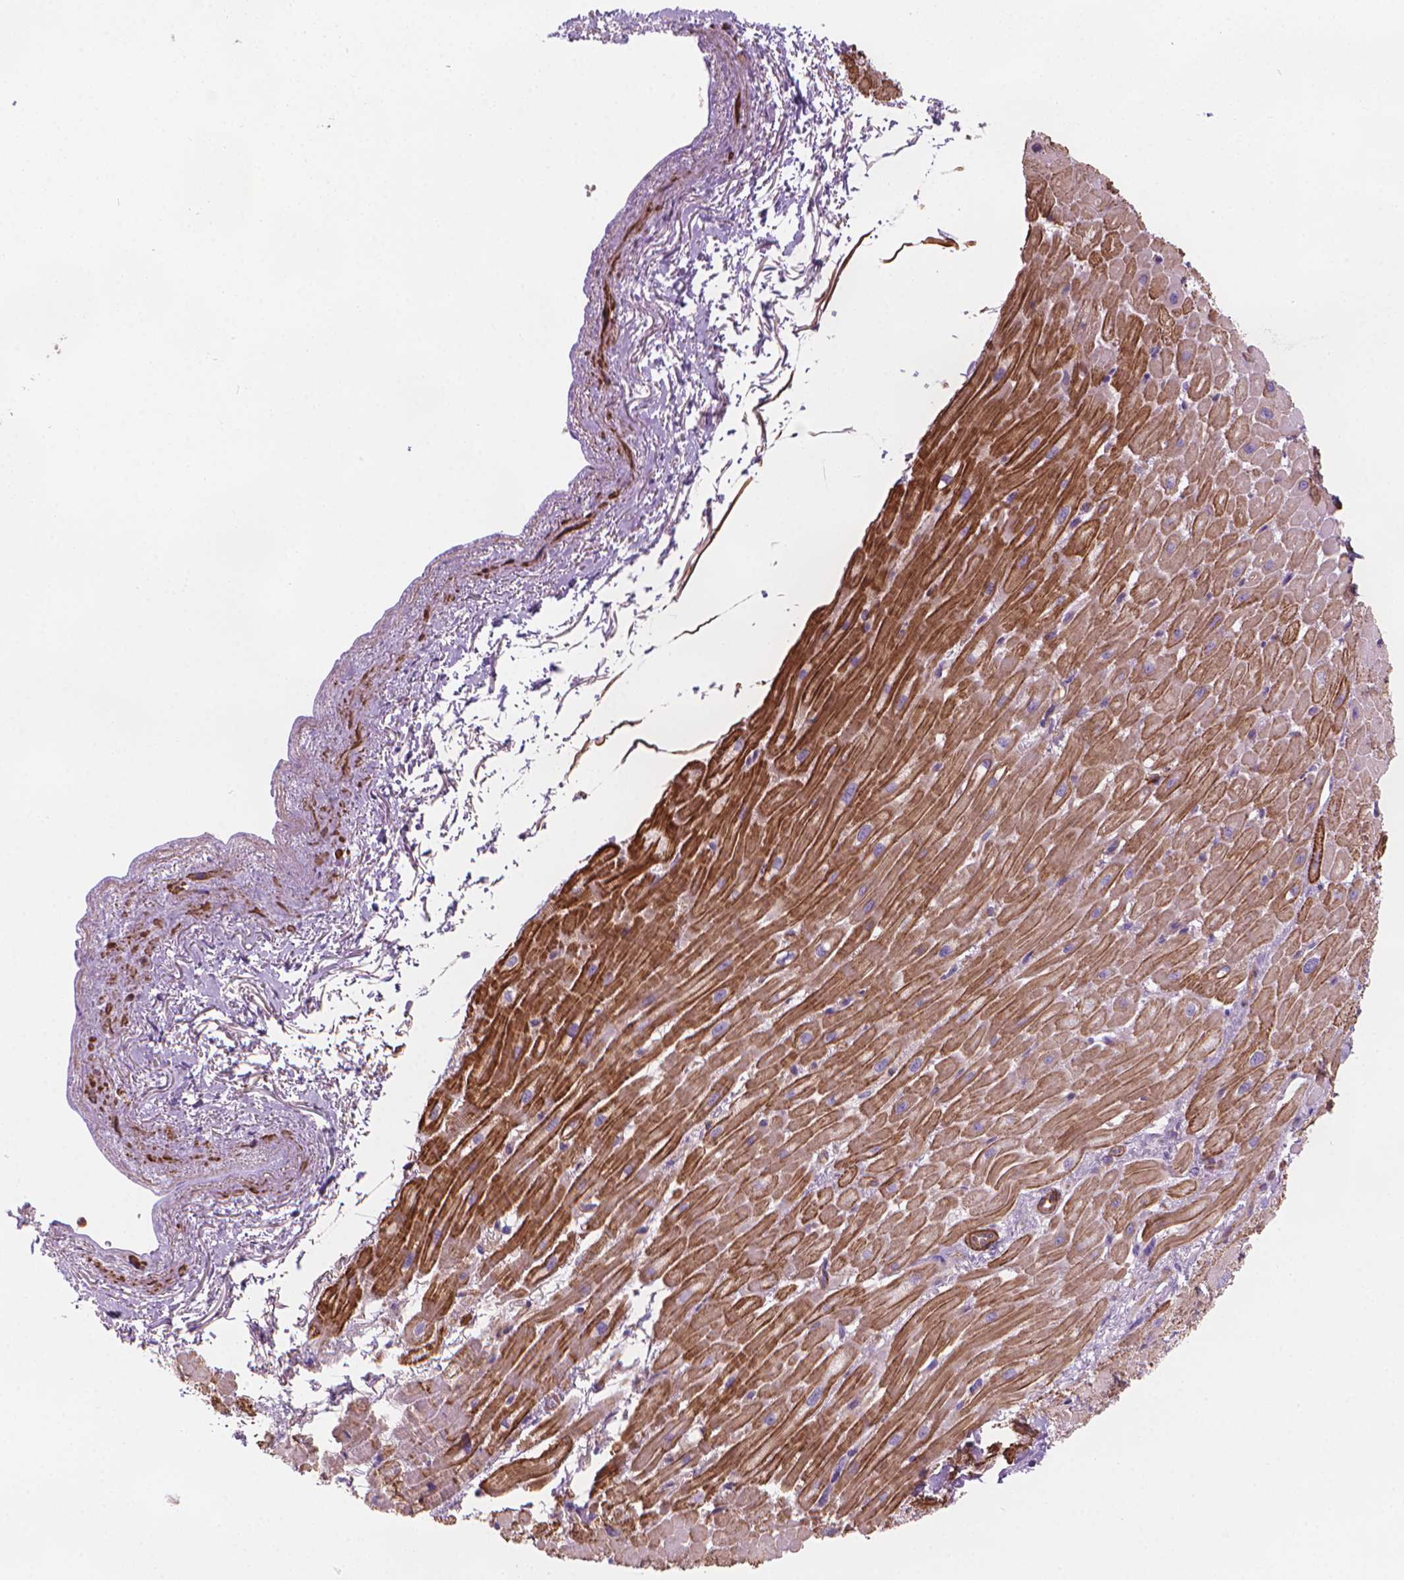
{"staining": {"intensity": "moderate", "quantity": ">75%", "location": "cytoplasmic/membranous"}, "tissue": "heart muscle", "cell_type": "Cardiomyocytes", "image_type": "normal", "snomed": [{"axis": "morphology", "description": "Normal tissue, NOS"}, {"axis": "topography", "description": "Heart"}], "caption": "Heart muscle stained with DAB (3,3'-diaminobenzidine) immunohistochemistry (IHC) displays medium levels of moderate cytoplasmic/membranous expression in approximately >75% of cardiomyocytes.", "gene": "PATJ", "patient": {"sex": "male", "age": 62}}